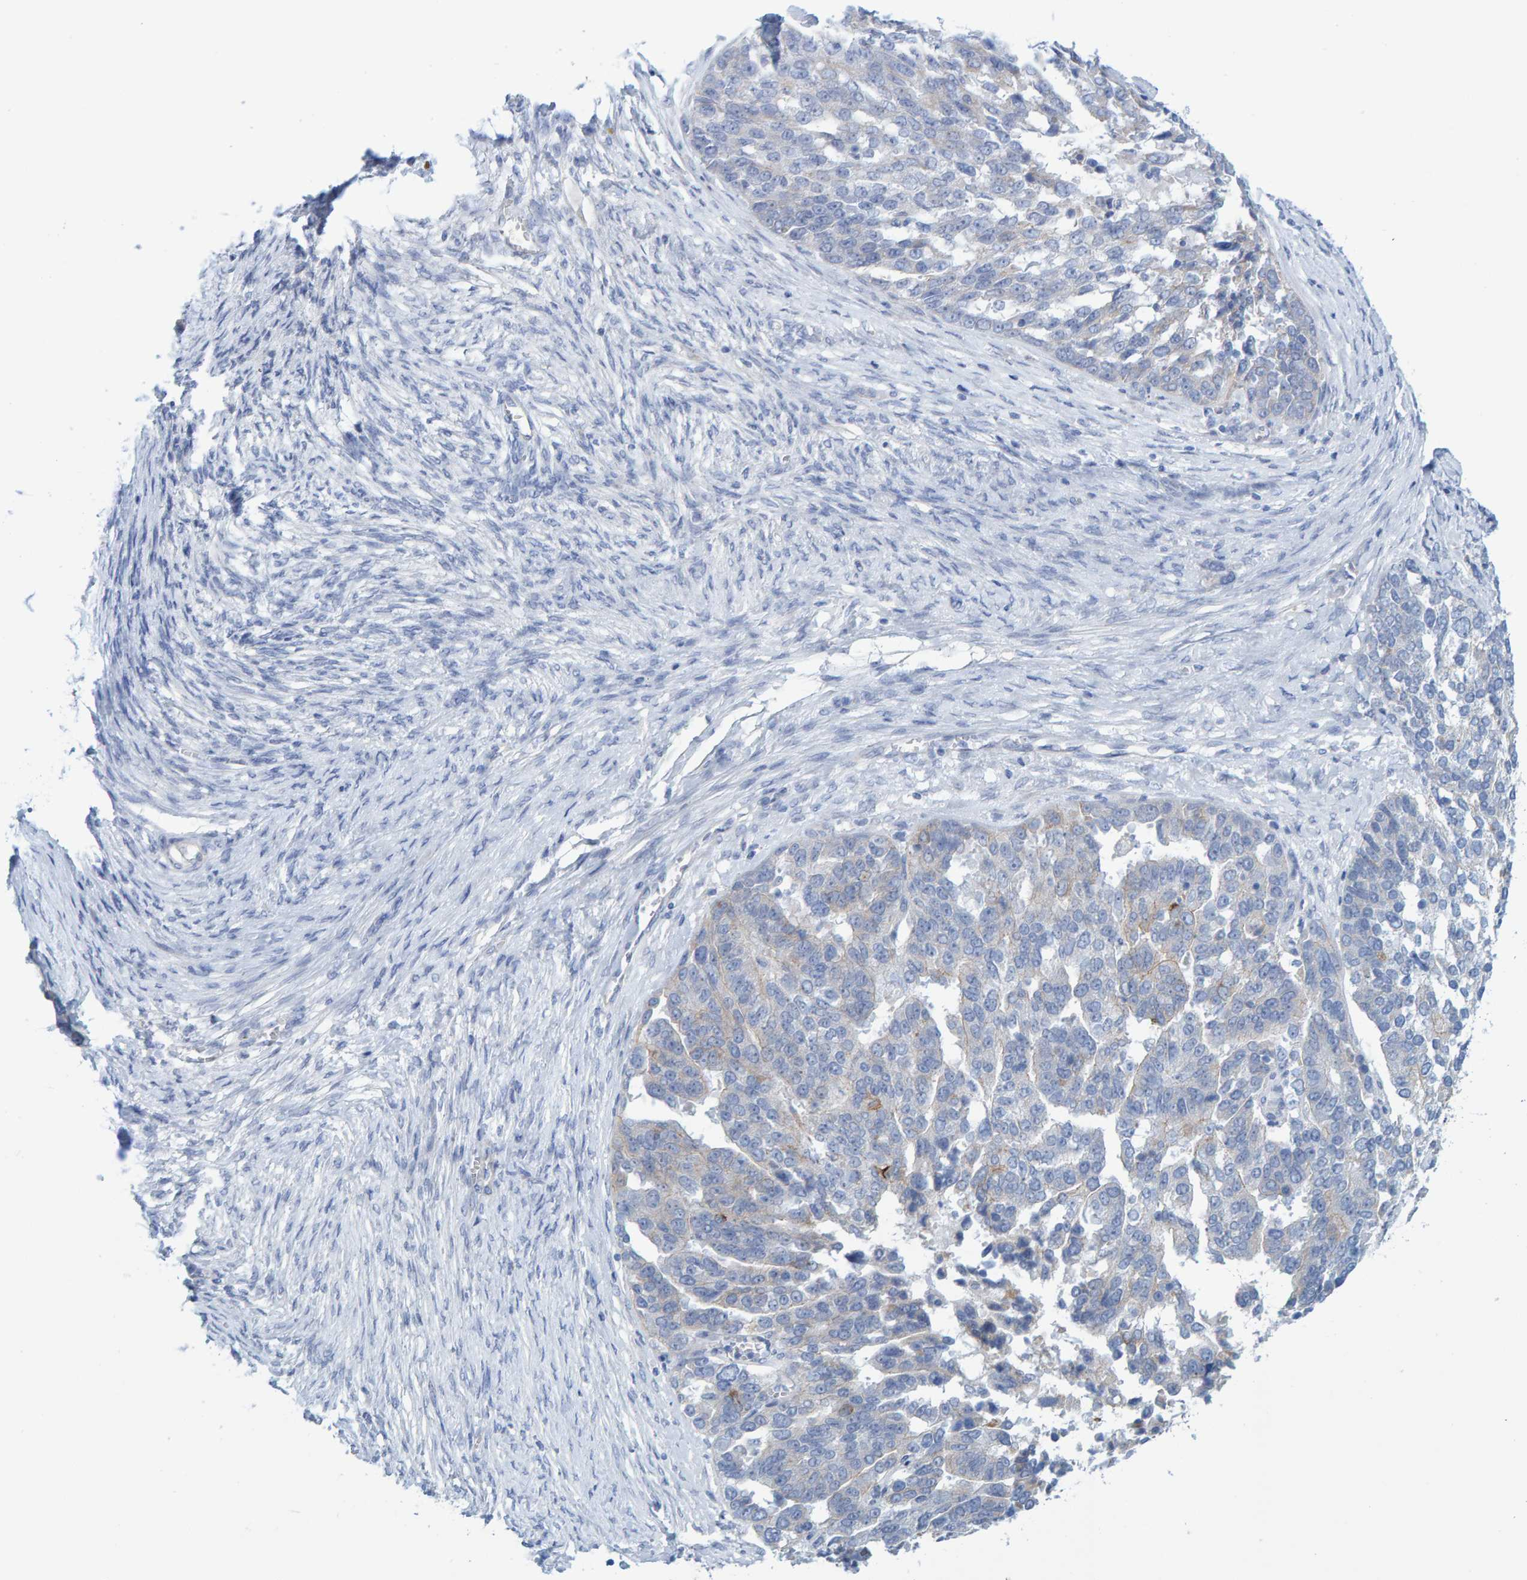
{"staining": {"intensity": "negative", "quantity": "none", "location": "none"}, "tissue": "ovarian cancer", "cell_type": "Tumor cells", "image_type": "cancer", "snomed": [{"axis": "morphology", "description": "Cystadenocarcinoma, serous, NOS"}, {"axis": "topography", "description": "Ovary"}], "caption": "Immunohistochemistry of serous cystadenocarcinoma (ovarian) exhibits no staining in tumor cells.", "gene": "JAKMIP3", "patient": {"sex": "female", "age": 44}}